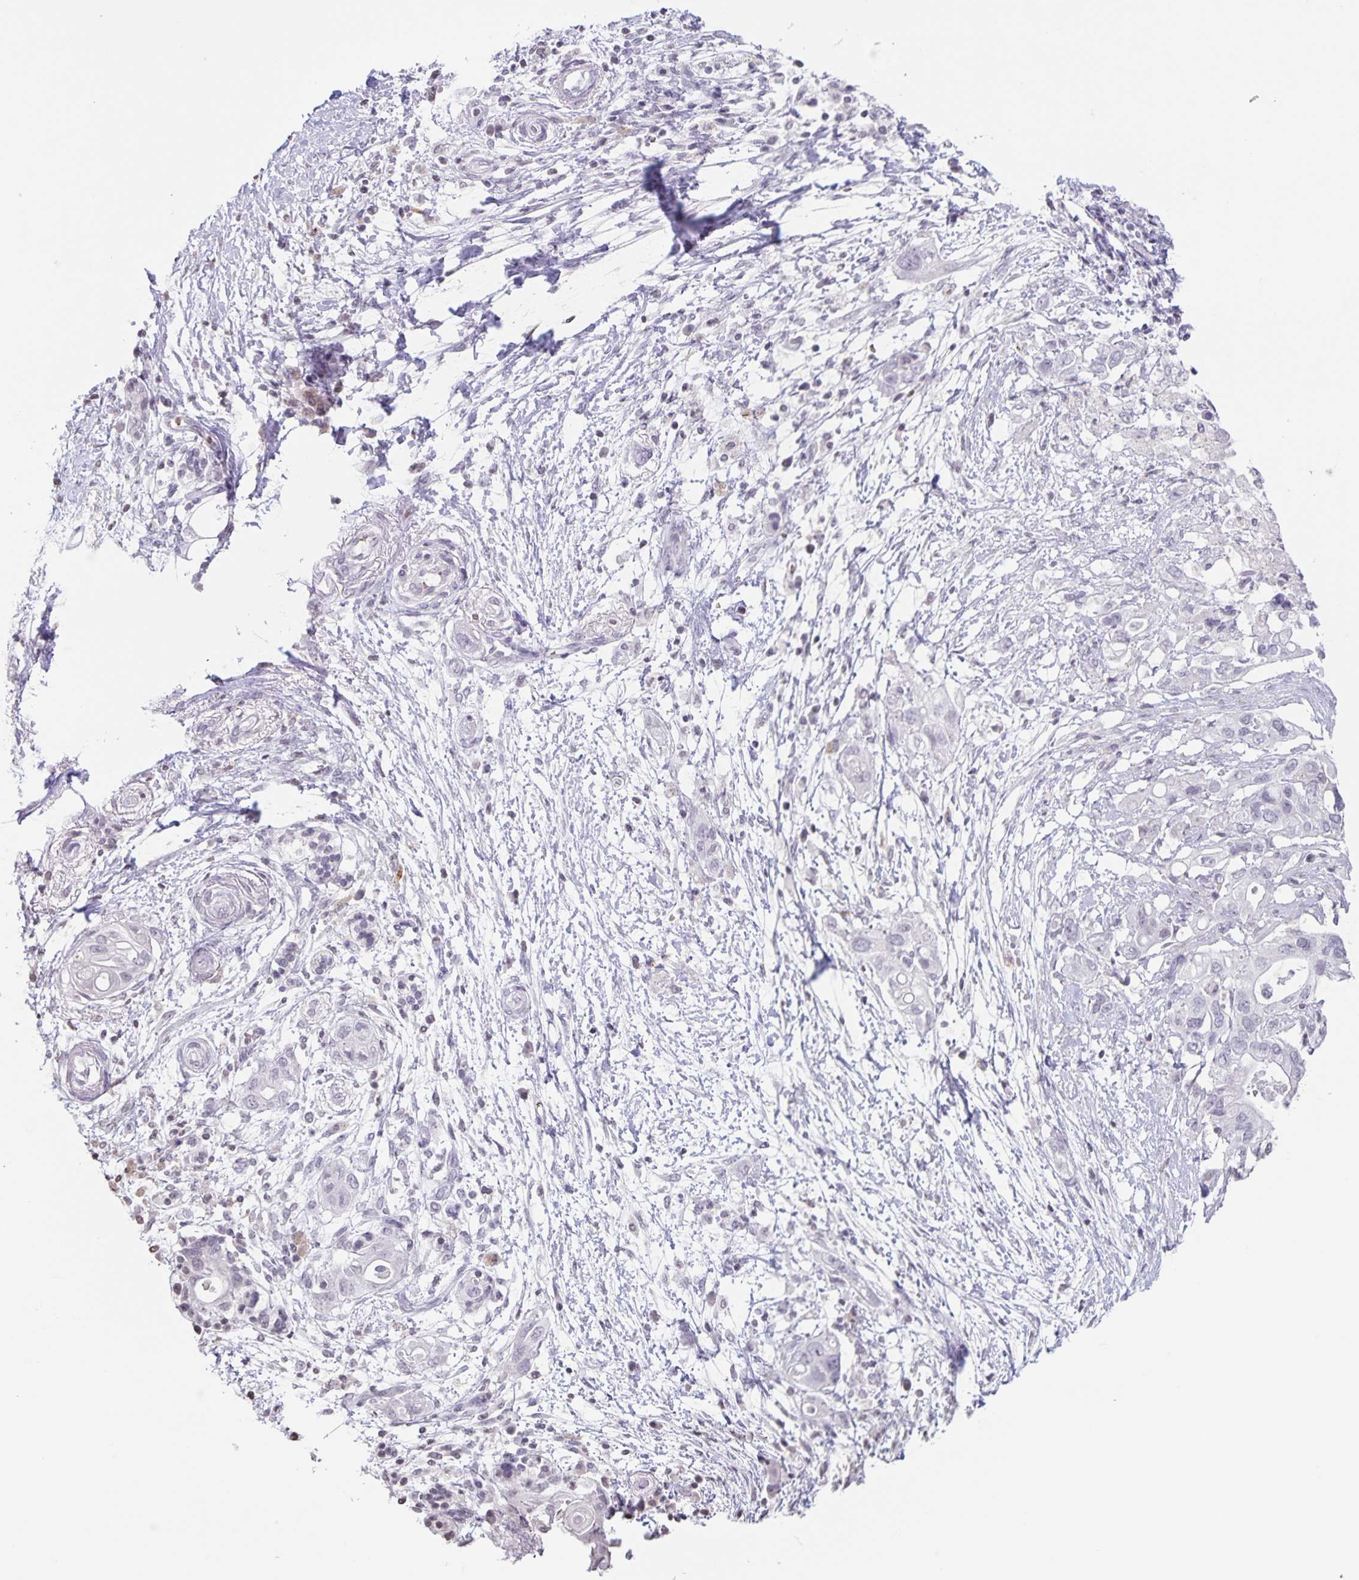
{"staining": {"intensity": "negative", "quantity": "none", "location": "none"}, "tissue": "pancreatic cancer", "cell_type": "Tumor cells", "image_type": "cancer", "snomed": [{"axis": "morphology", "description": "Adenocarcinoma, NOS"}, {"axis": "topography", "description": "Pancreas"}], "caption": "Immunohistochemistry (IHC) histopathology image of adenocarcinoma (pancreatic) stained for a protein (brown), which shows no staining in tumor cells. Brightfield microscopy of immunohistochemistry (IHC) stained with DAB (3,3'-diaminobenzidine) (brown) and hematoxylin (blue), captured at high magnification.", "gene": "AQP4", "patient": {"sex": "female", "age": 72}}